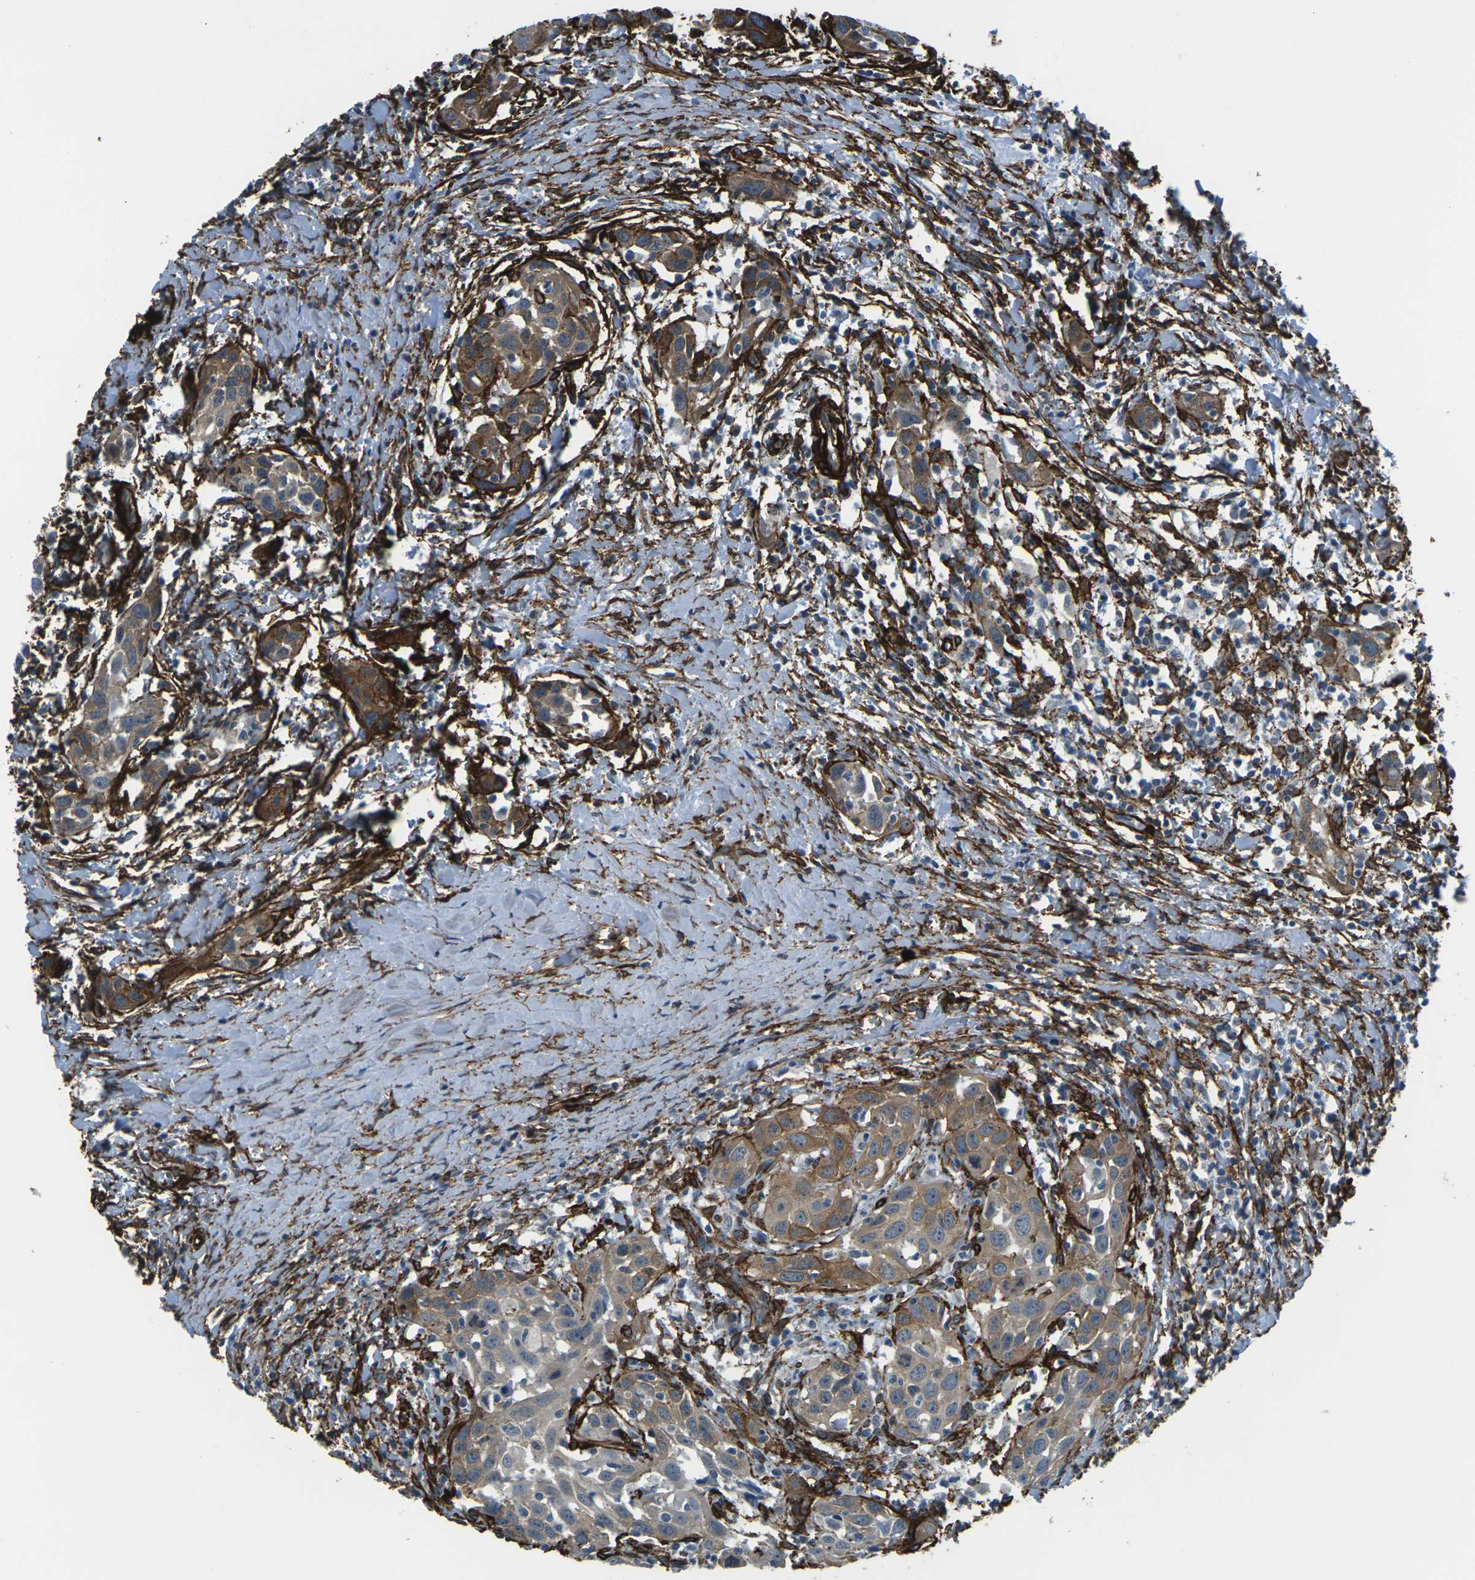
{"staining": {"intensity": "moderate", "quantity": ">75%", "location": "cytoplasmic/membranous"}, "tissue": "head and neck cancer", "cell_type": "Tumor cells", "image_type": "cancer", "snomed": [{"axis": "morphology", "description": "Squamous cell carcinoma, NOS"}, {"axis": "topography", "description": "Oral tissue"}, {"axis": "topography", "description": "Head-Neck"}], "caption": "Immunohistochemistry (IHC) of human head and neck squamous cell carcinoma exhibits medium levels of moderate cytoplasmic/membranous staining in about >75% of tumor cells.", "gene": "GRAMD1C", "patient": {"sex": "female", "age": 50}}